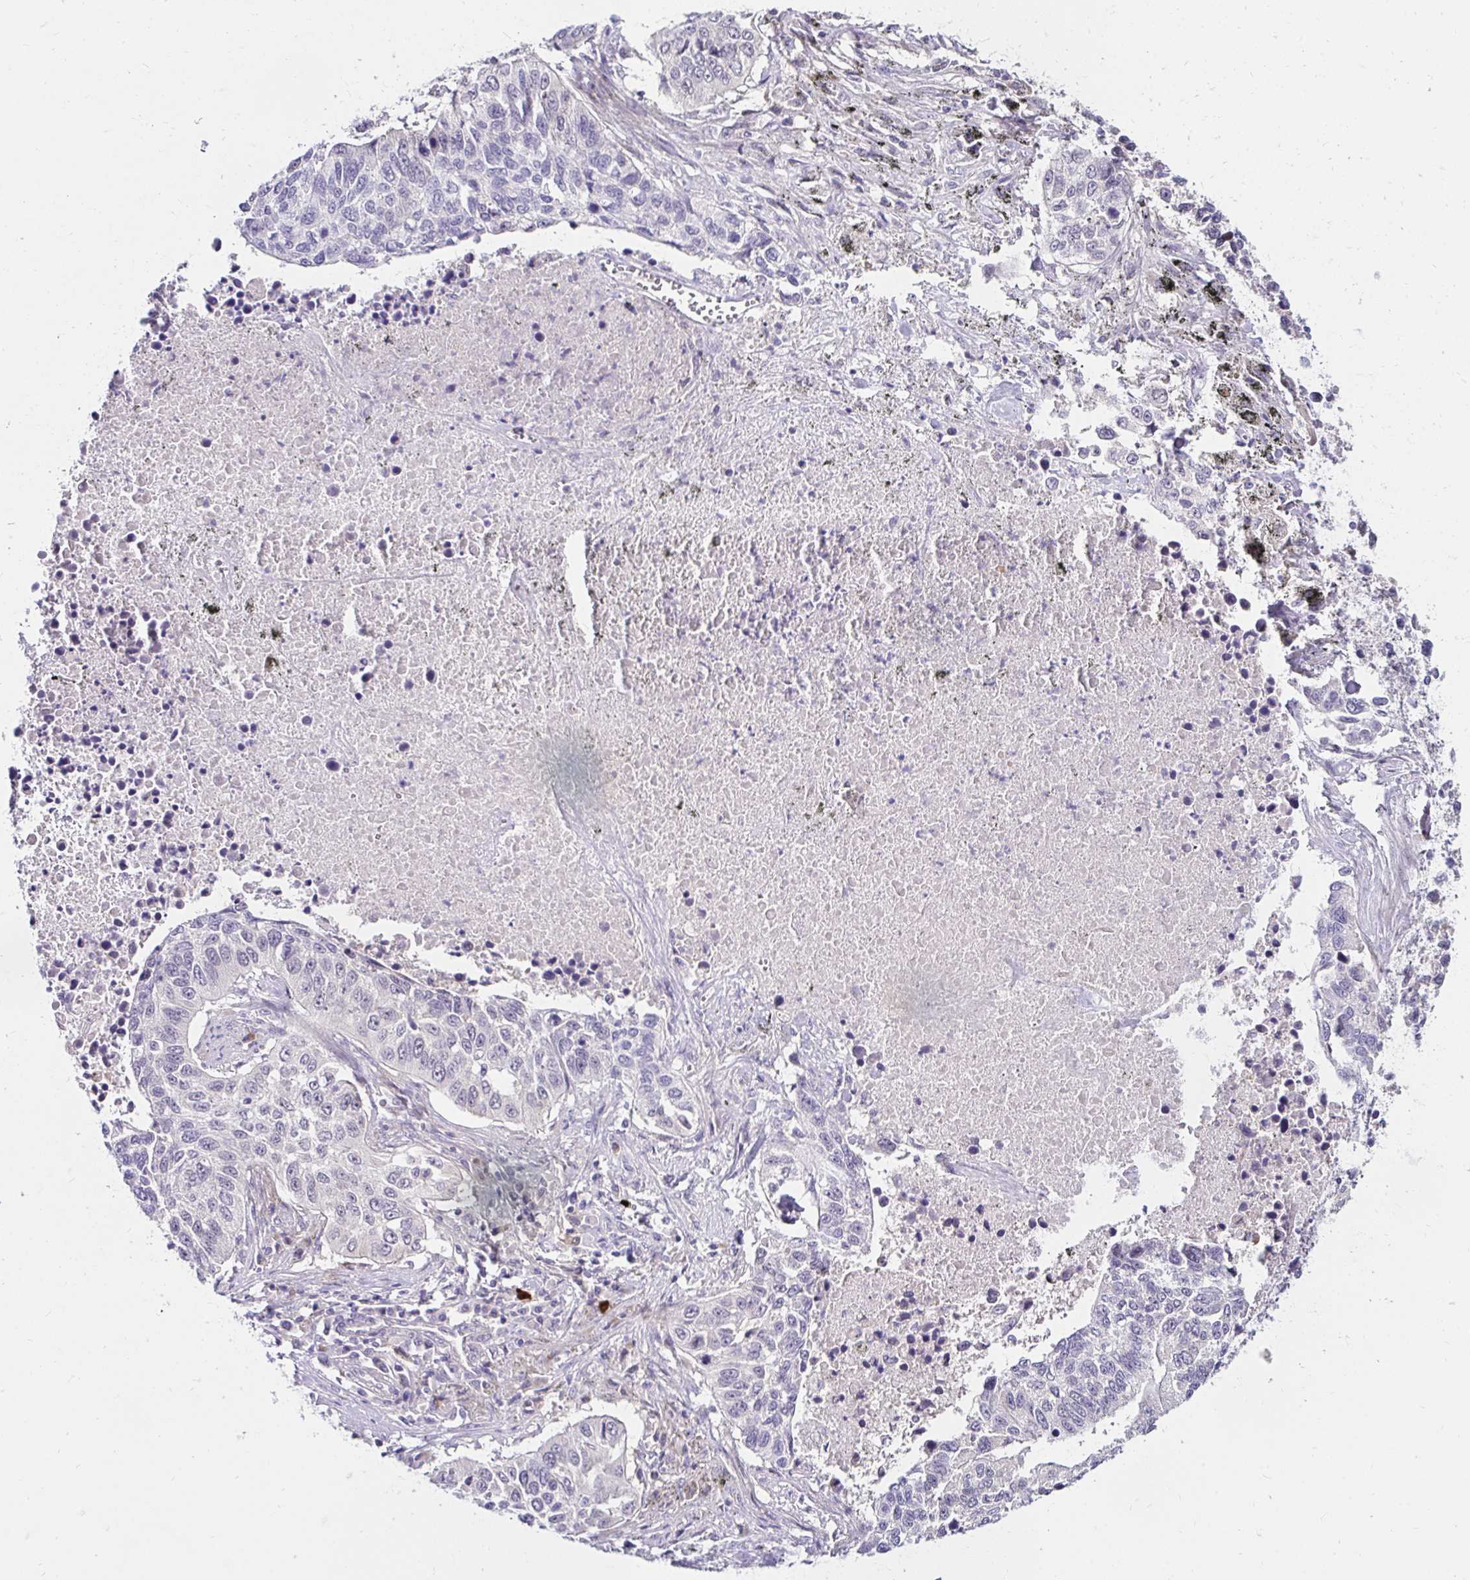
{"staining": {"intensity": "negative", "quantity": "none", "location": "none"}, "tissue": "lung cancer", "cell_type": "Tumor cells", "image_type": "cancer", "snomed": [{"axis": "morphology", "description": "Squamous cell carcinoma, NOS"}, {"axis": "topography", "description": "Lung"}], "caption": "A high-resolution histopathology image shows IHC staining of lung squamous cell carcinoma, which displays no significant expression in tumor cells.", "gene": "GUCY1A1", "patient": {"sex": "male", "age": 62}}